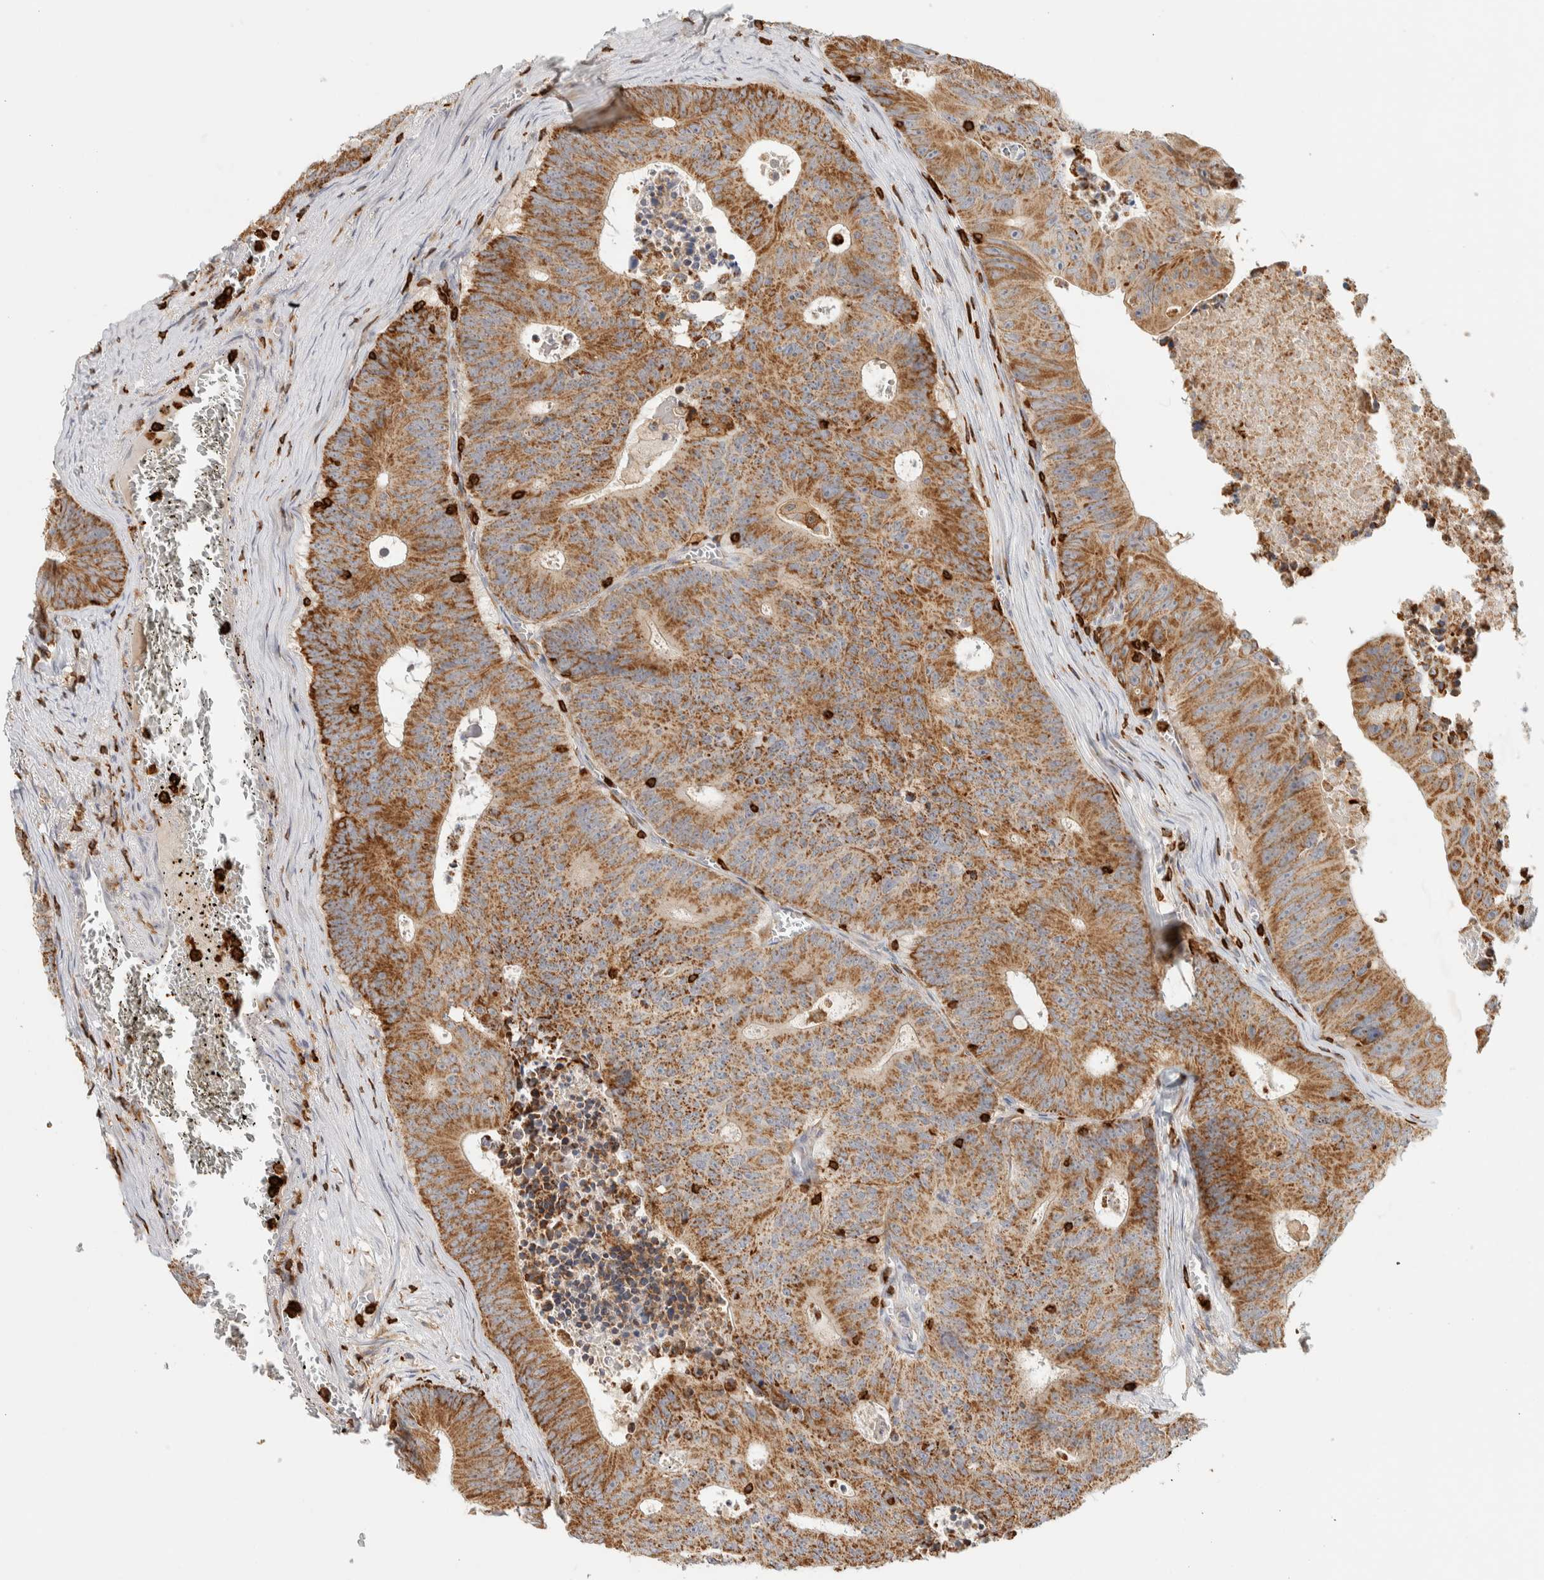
{"staining": {"intensity": "moderate", "quantity": ">75%", "location": "cytoplasmic/membranous"}, "tissue": "colorectal cancer", "cell_type": "Tumor cells", "image_type": "cancer", "snomed": [{"axis": "morphology", "description": "Adenocarcinoma, NOS"}, {"axis": "topography", "description": "Colon"}], "caption": "Approximately >75% of tumor cells in human colorectal cancer show moderate cytoplasmic/membranous protein staining as visualized by brown immunohistochemical staining.", "gene": "RUNDC1", "patient": {"sex": "male", "age": 87}}